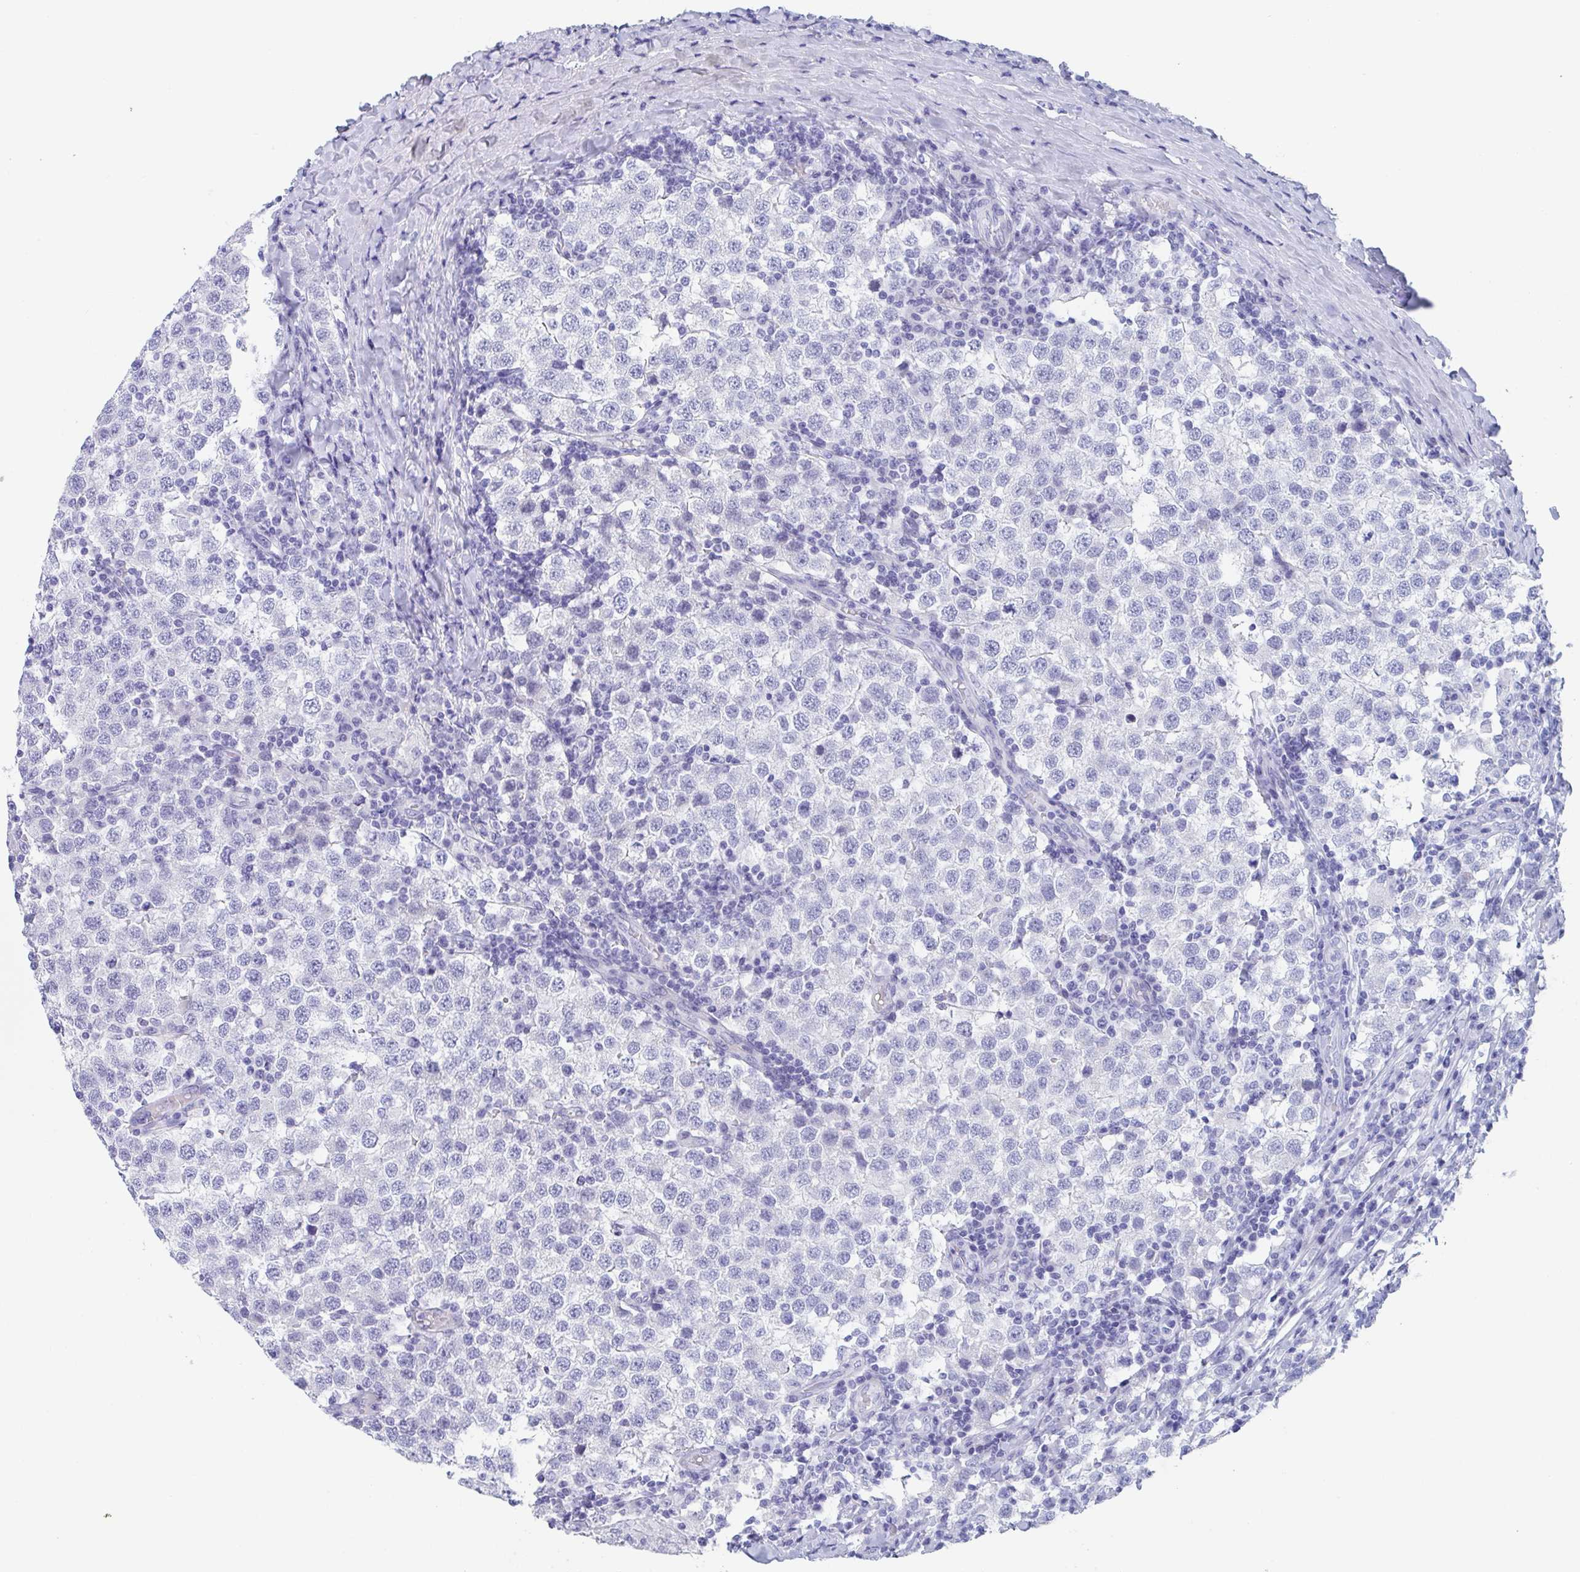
{"staining": {"intensity": "negative", "quantity": "none", "location": "none"}, "tissue": "testis cancer", "cell_type": "Tumor cells", "image_type": "cancer", "snomed": [{"axis": "morphology", "description": "Seminoma, NOS"}, {"axis": "topography", "description": "Testis"}], "caption": "Histopathology image shows no significant protein positivity in tumor cells of testis cancer. (Stains: DAB (3,3'-diaminobenzidine) immunohistochemistry (IHC) with hematoxylin counter stain, Microscopy: brightfield microscopy at high magnification).", "gene": "ZPBP", "patient": {"sex": "male", "age": 34}}